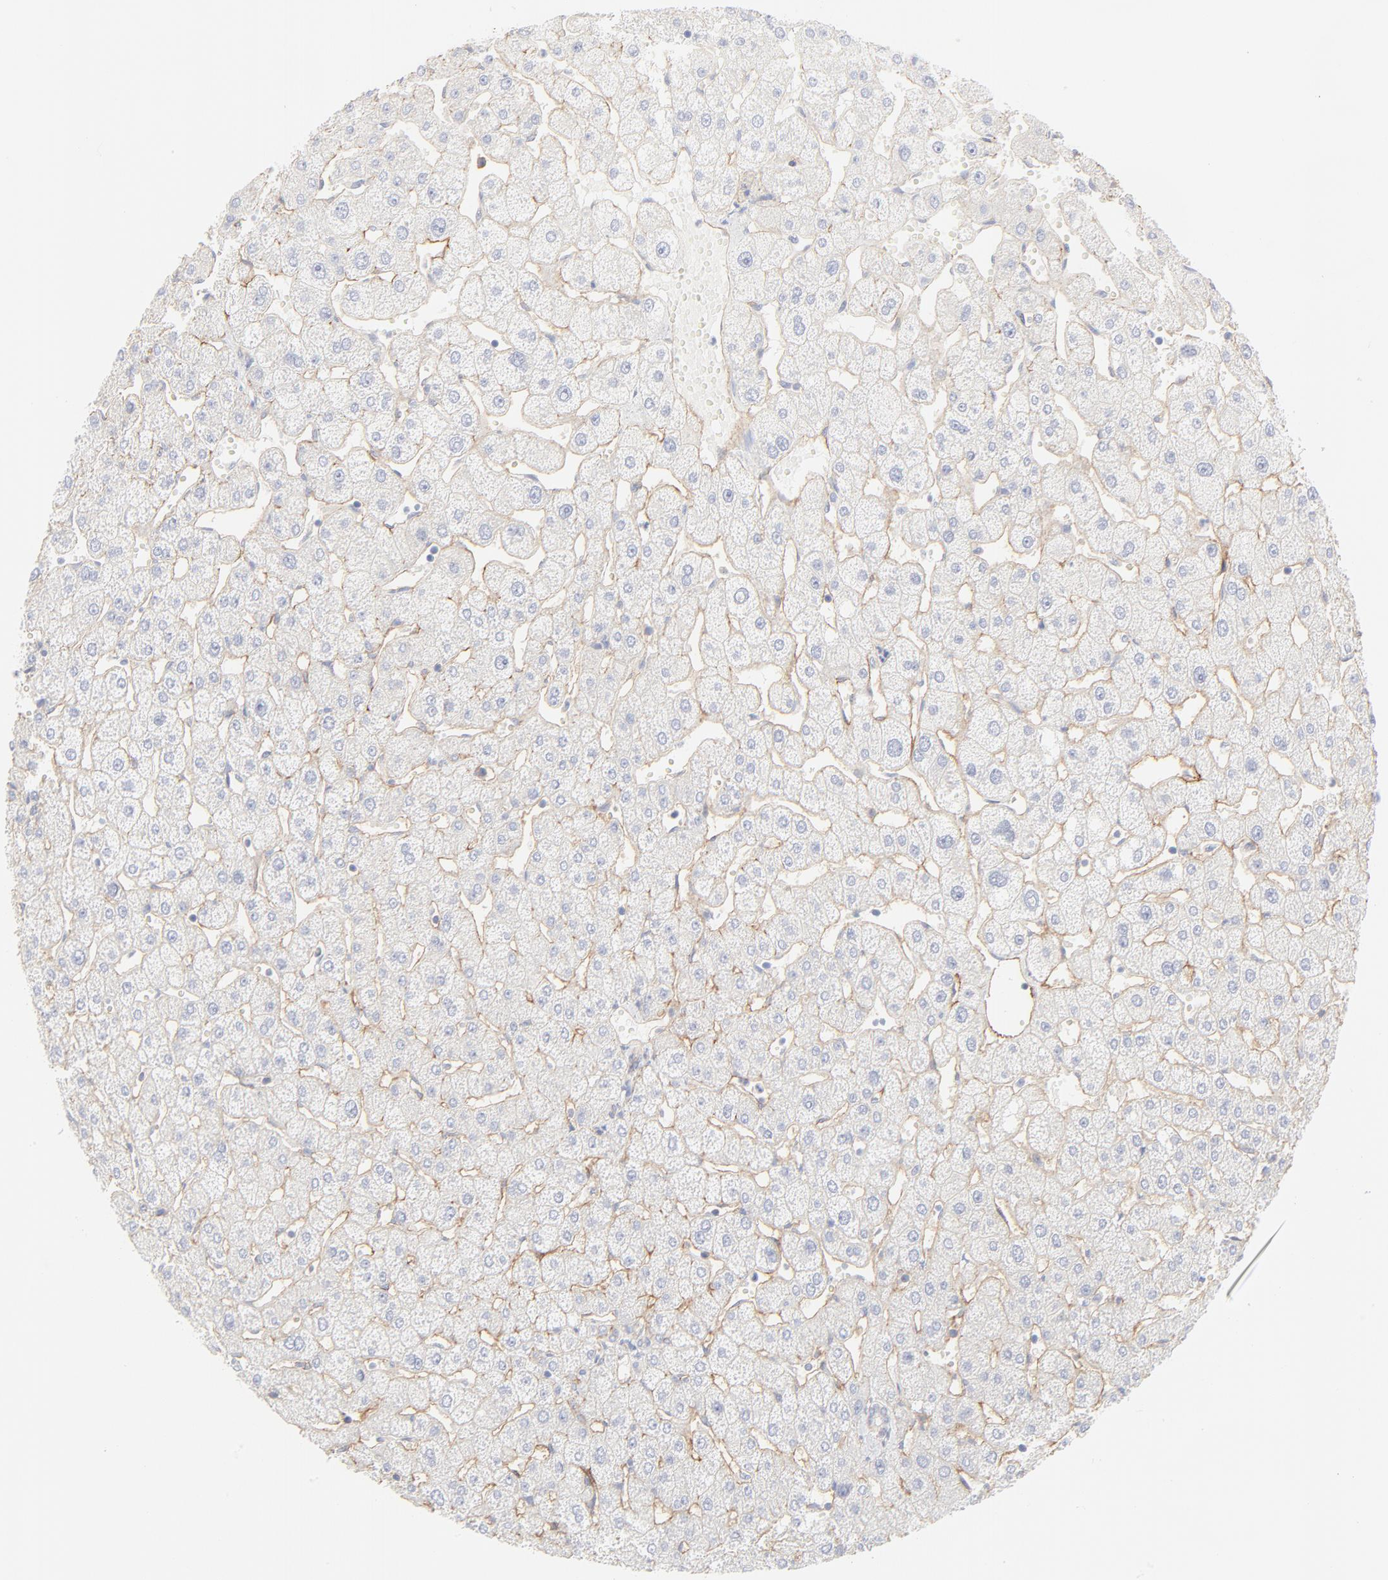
{"staining": {"intensity": "negative", "quantity": "none", "location": "none"}, "tissue": "liver", "cell_type": "Cholangiocytes", "image_type": "normal", "snomed": [{"axis": "morphology", "description": "Normal tissue, NOS"}, {"axis": "topography", "description": "Liver"}], "caption": "A histopathology image of liver stained for a protein reveals no brown staining in cholangiocytes.", "gene": "ITGA5", "patient": {"sex": "male", "age": 67}}